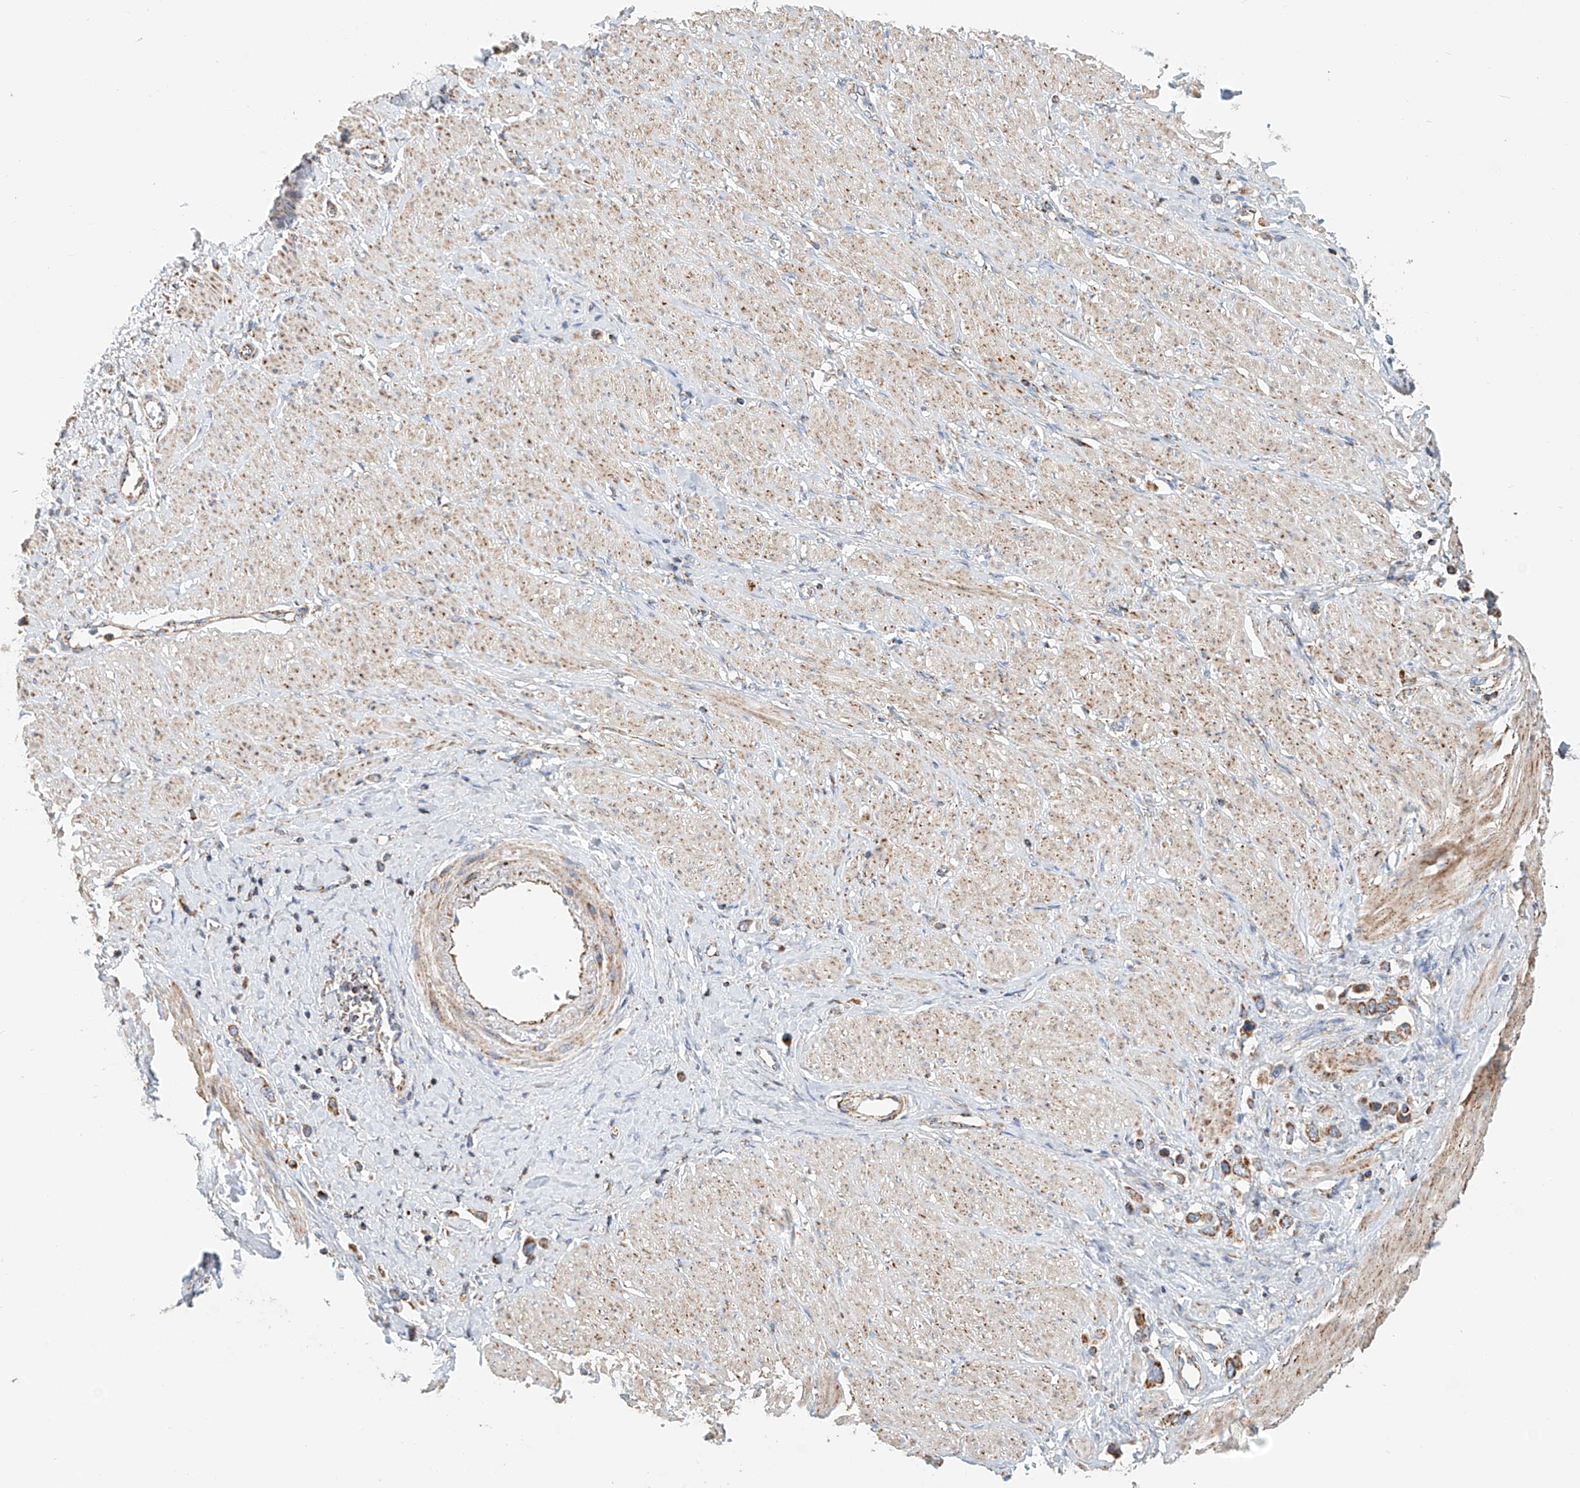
{"staining": {"intensity": "moderate", "quantity": ">75%", "location": "cytoplasmic/membranous"}, "tissue": "stomach cancer", "cell_type": "Tumor cells", "image_type": "cancer", "snomed": [{"axis": "morphology", "description": "Adenocarcinoma, NOS"}, {"axis": "topography", "description": "Stomach"}], "caption": "Immunohistochemical staining of human stomach cancer (adenocarcinoma) exhibits medium levels of moderate cytoplasmic/membranous protein expression in approximately >75% of tumor cells.", "gene": "MCL1", "patient": {"sex": "female", "age": 65}}